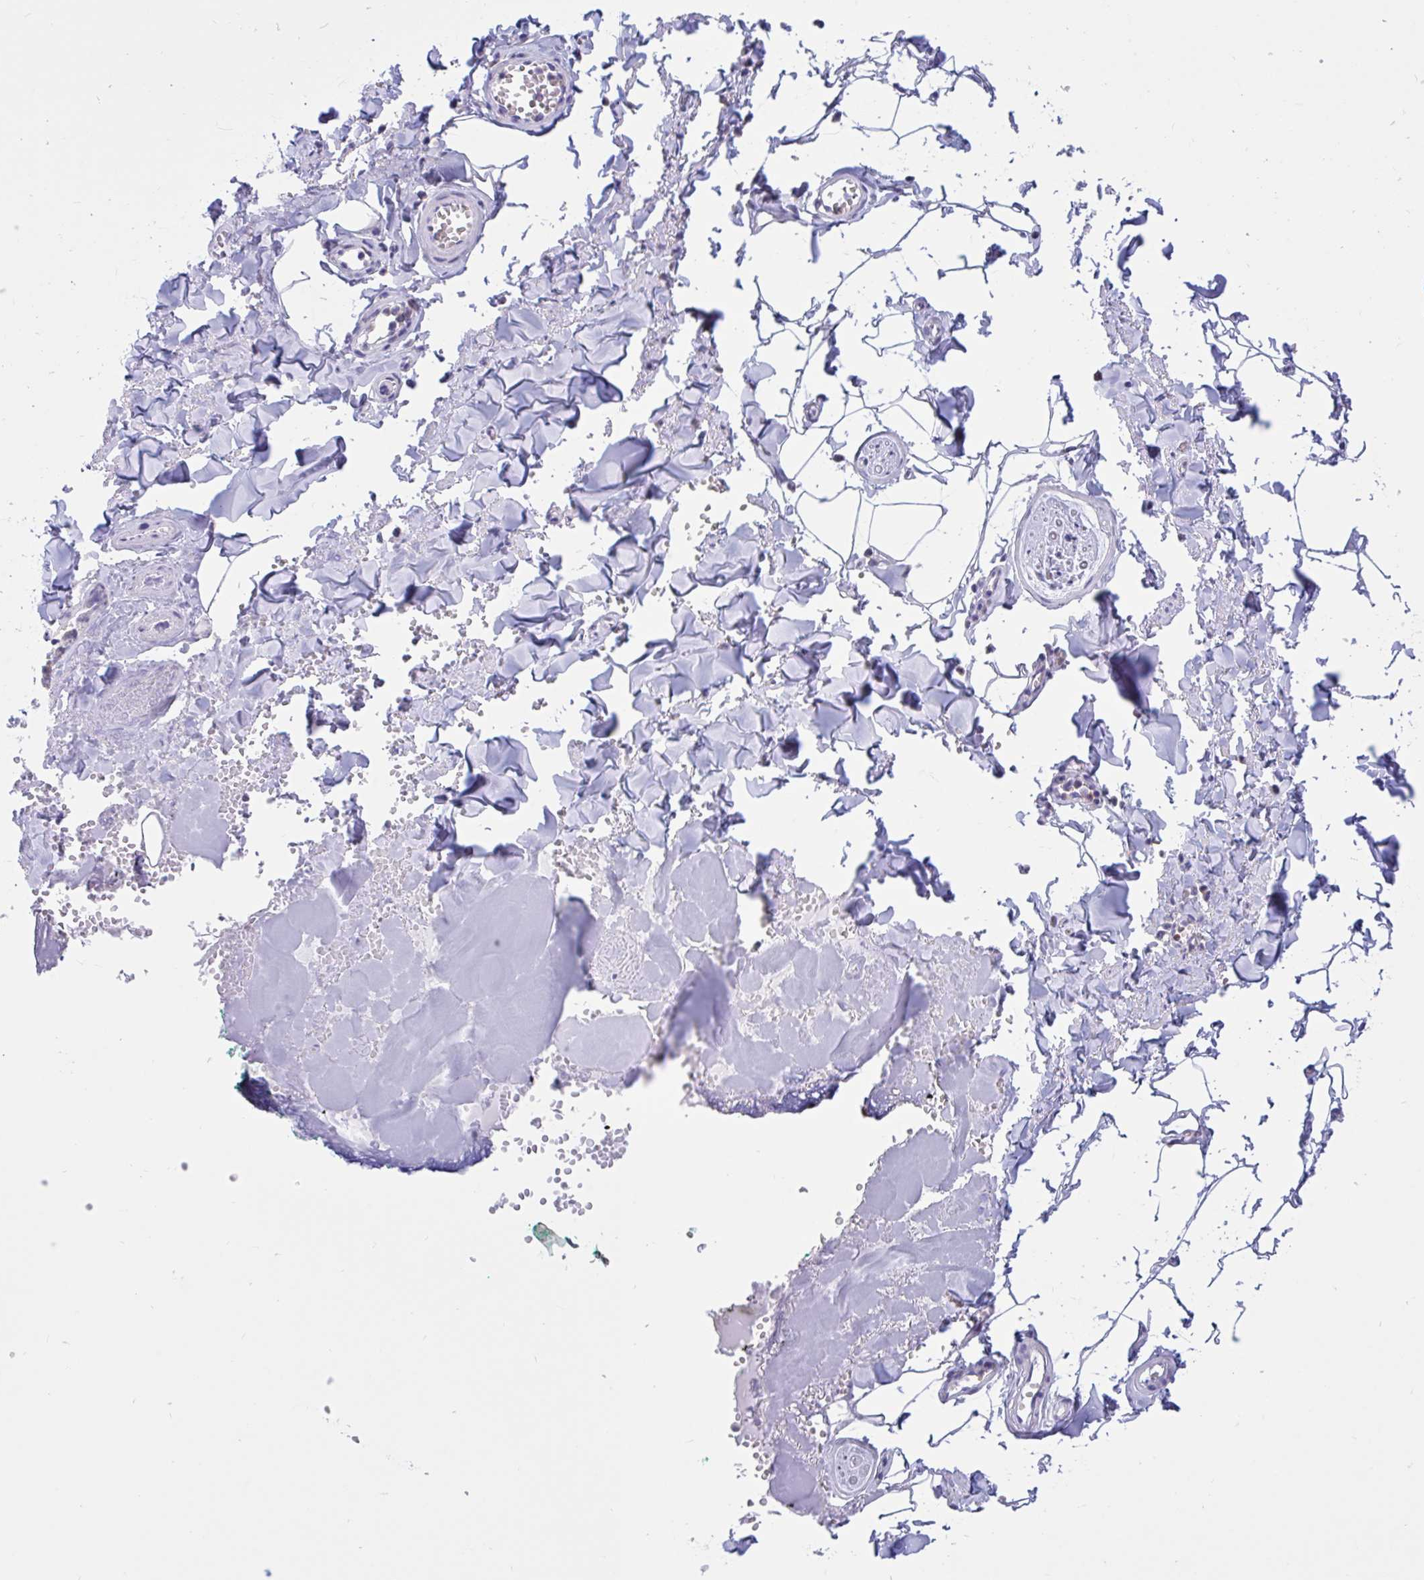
{"staining": {"intensity": "negative", "quantity": "none", "location": "none"}, "tissue": "adipose tissue", "cell_type": "Adipocytes", "image_type": "normal", "snomed": [{"axis": "morphology", "description": "Normal tissue, NOS"}, {"axis": "topography", "description": "Vulva"}, {"axis": "topography", "description": "Peripheral nerve tissue"}], "caption": "The IHC histopathology image has no significant expression in adipocytes of adipose tissue.", "gene": "RNASE3", "patient": {"sex": "female", "age": 66}}